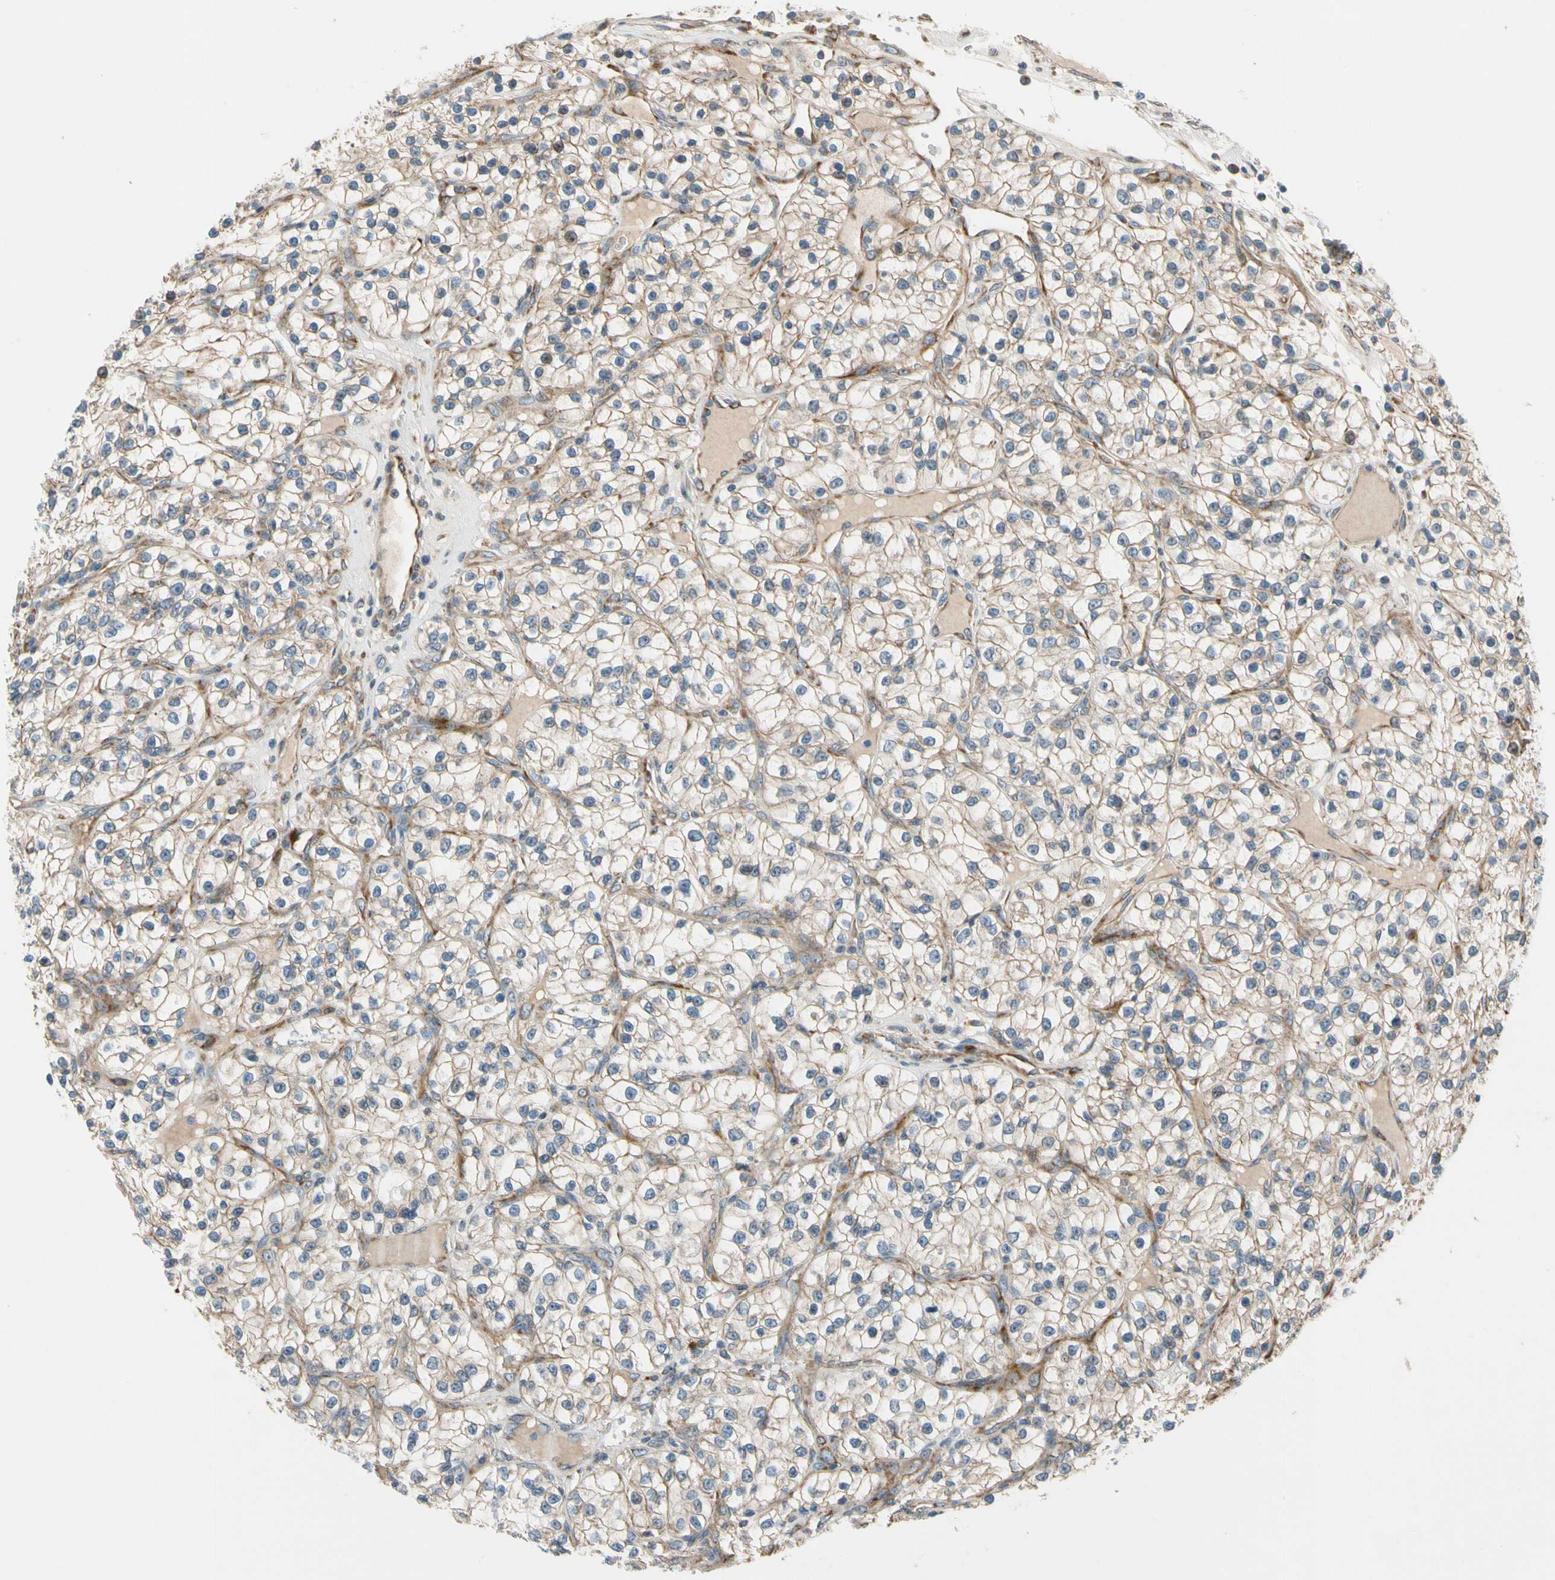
{"staining": {"intensity": "weak", "quantity": ">75%", "location": "cytoplasmic/membranous"}, "tissue": "renal cancer", "cell_type": "Tumor cells", "image_type": "cancer", "snomed": [{"axis": "morphology", "description": "Adenocarcinoma, NOS"}, {"axis": "topography", "description": "Kidney"}], "caption": "Tumor cells display weak cytoplasmic/membranous positivity in about >75% of cells in renal cancer (adenocarcinoma).", "gene": "MST1R", "patient": {"sex": "female", "age": 57}}